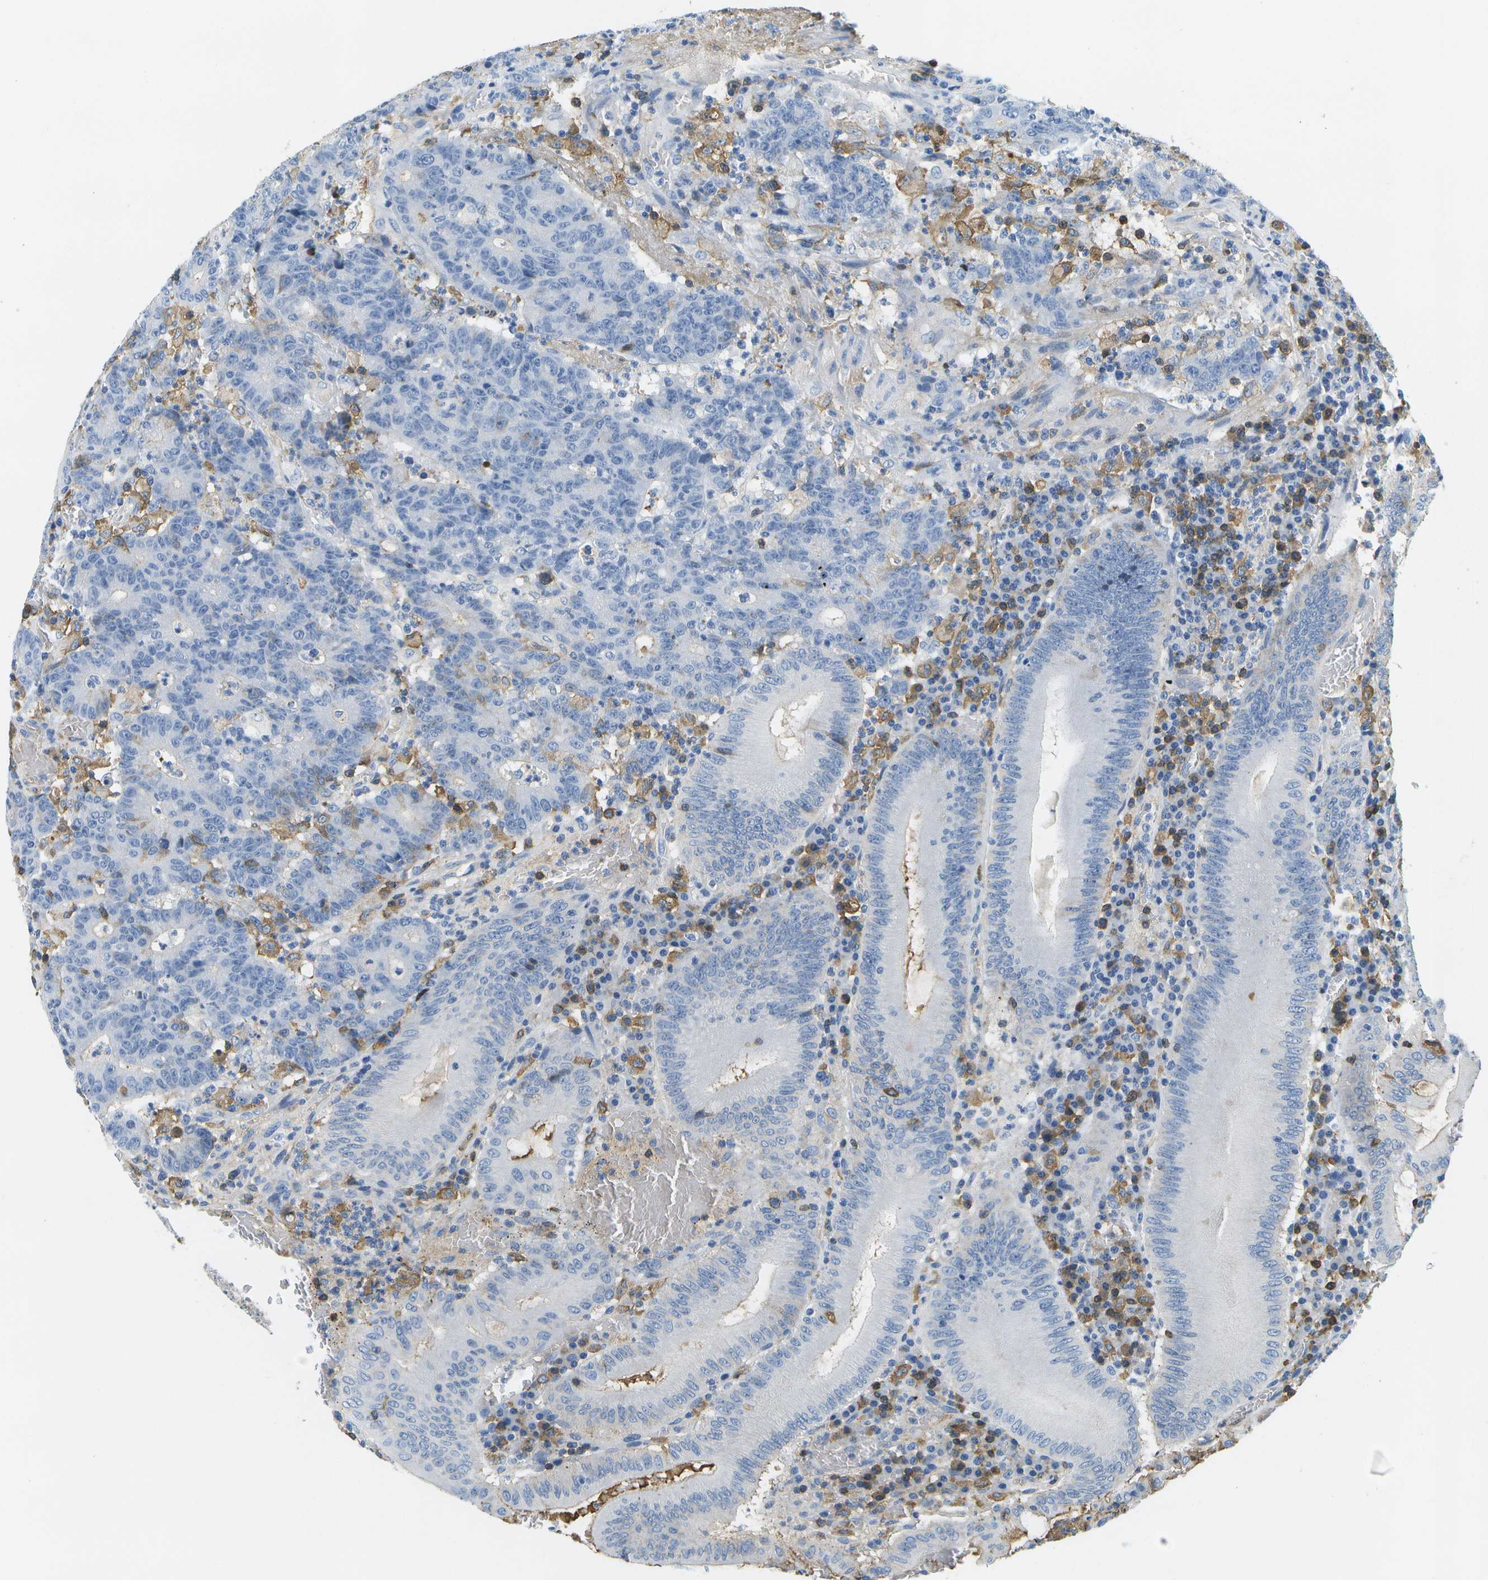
{"staining": {"intensity": "negative", "quantity": "none", "location": "none"}, "tissue": "colorectal cancer", "cell_type": "Tumor cells", "image_type": "cancer", "snomed": [{"axis": "morphology", "description": "Normal tissue, NOS"}, {"axis": "morphology", "description": "Adenocarcinoma, NOS"}, {"axis": "topography", "description": "Colon"}], "caption": "The photomicrograph exhibits no significant positivity in tumor cells of colorectal adenocarcinoma.", "gene": "SERPINA1", "patient": {"sex": "female", "age": 75}}